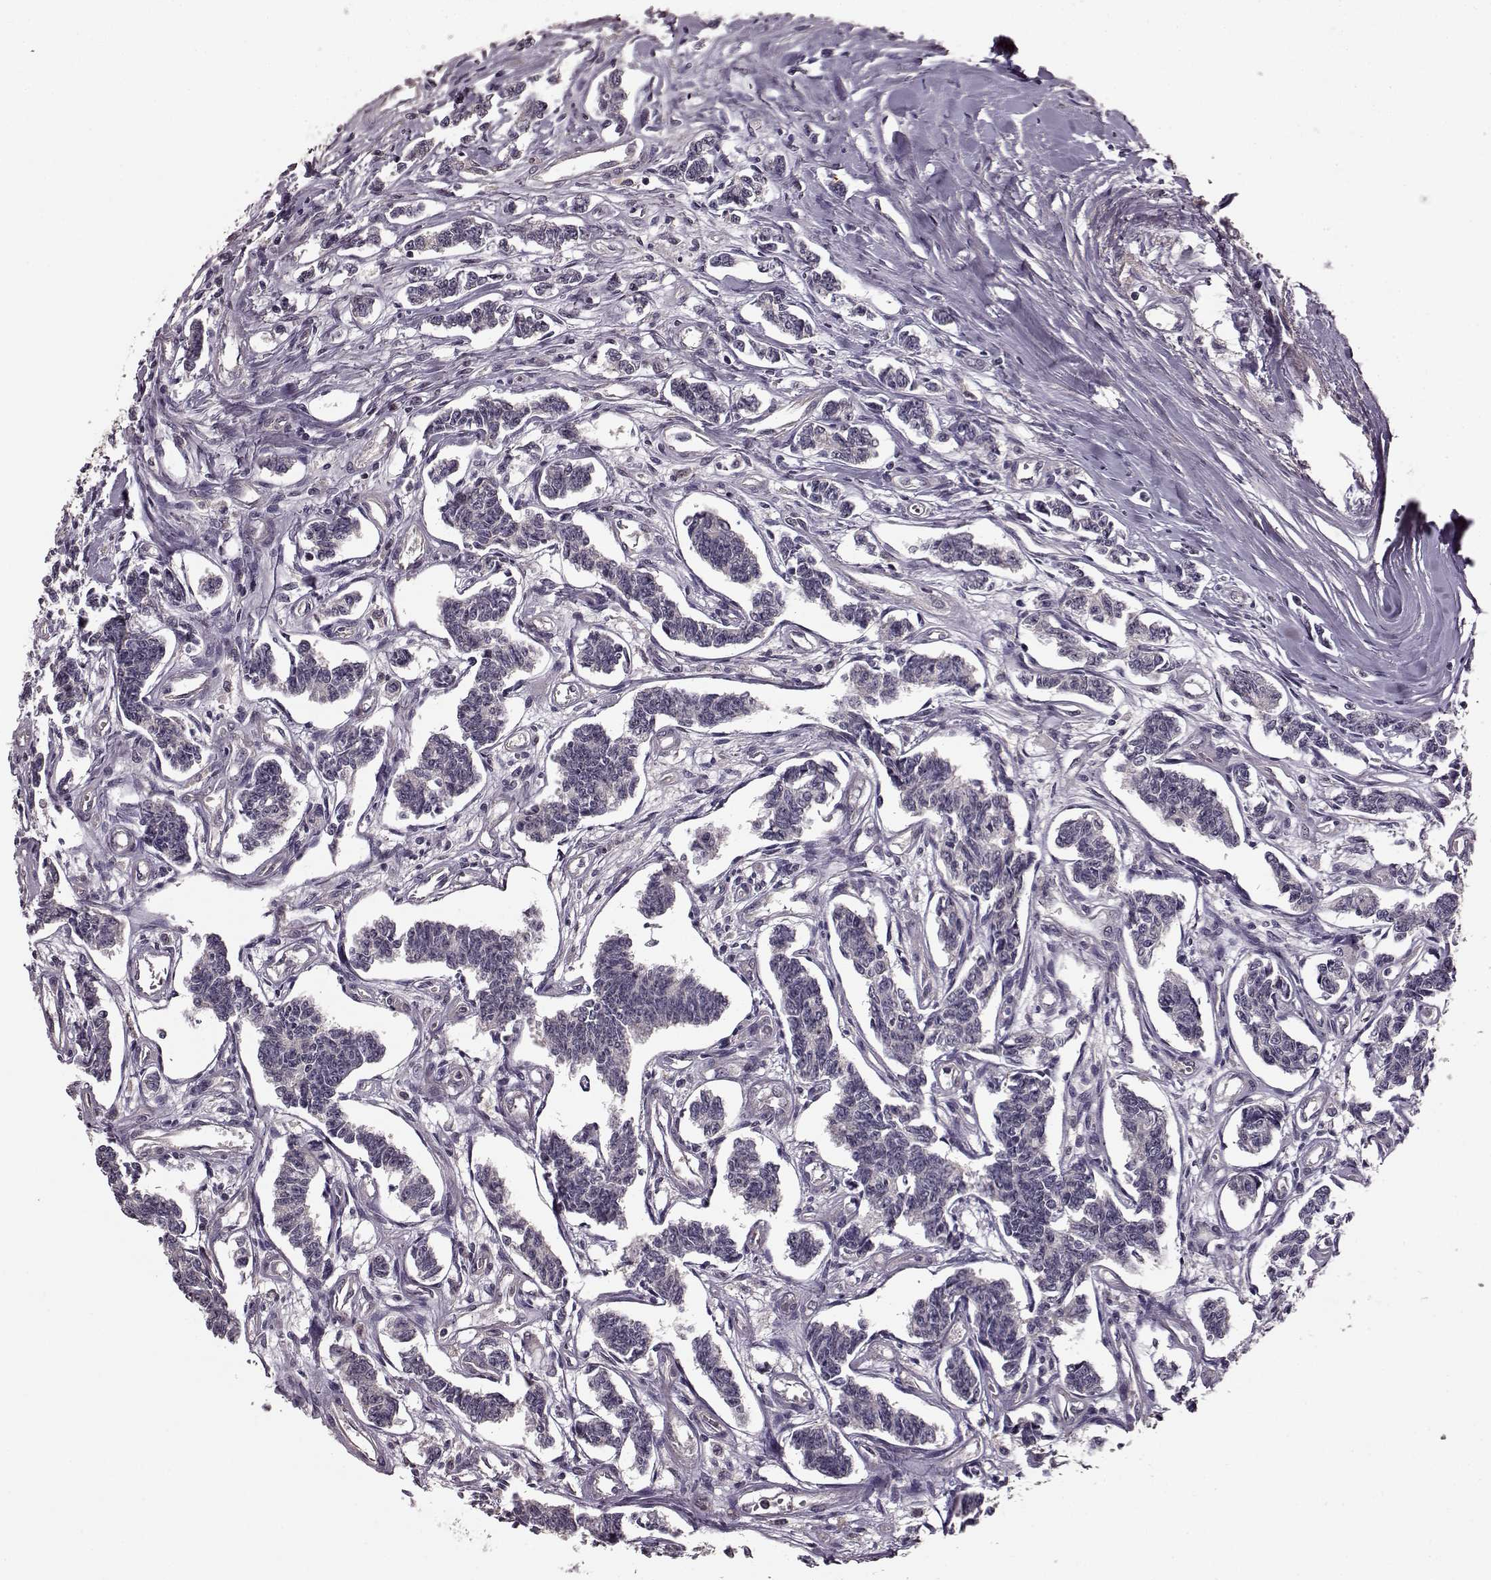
{"staining": {"intensity": "negative", "quantity": "none", "location": "none"}, "tissue": "carcinoid", "cell_type": "Tumor cells", "image_type": "cancer", "snomed": [{"axis": "morphology", "description": "Carcinoid, malignant, NOS"}, {"axis": "topography", "description": "Kidney"}], "caption": "This is a image of IHC staining of carcinoid, which shows no expression in tumor cells.", "gene": "NRL", "patient": {"sex": "female", "age": 41}}